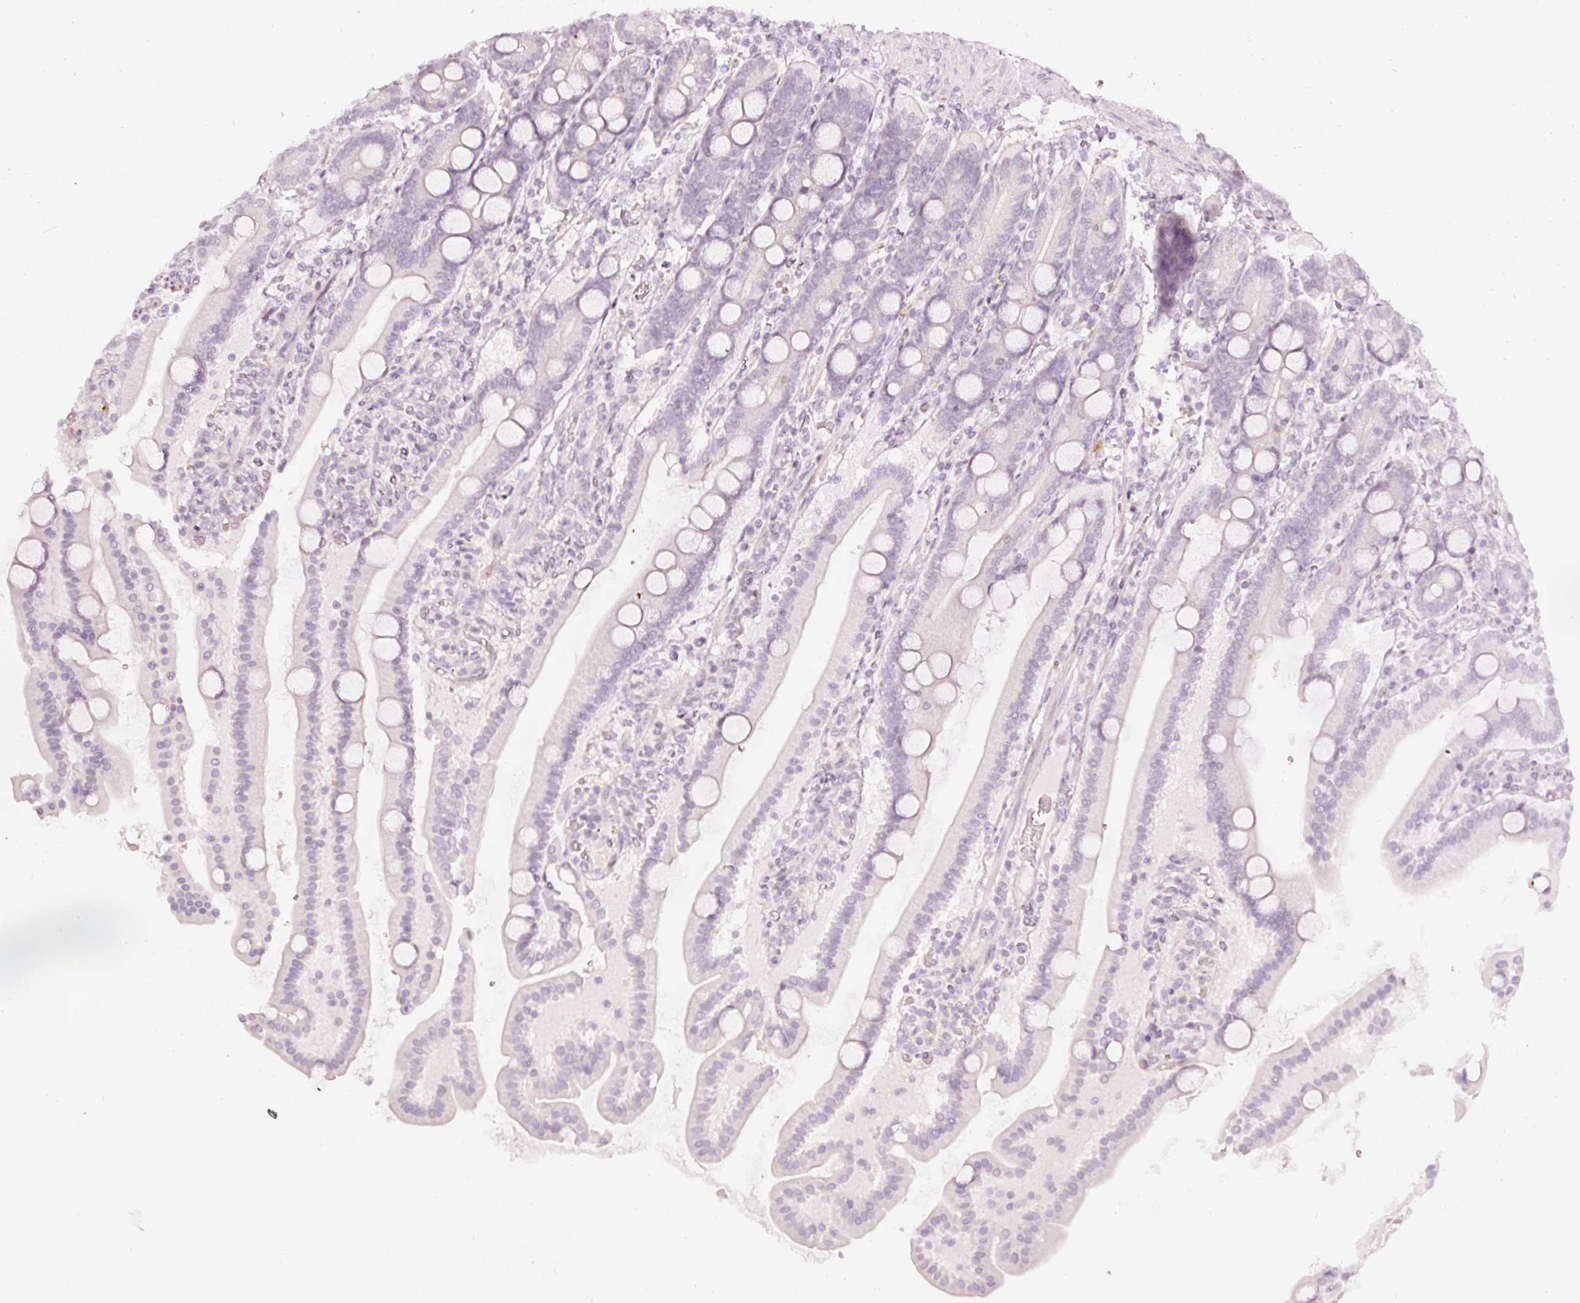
{"staining": {"intensity": "negative", "quantity": "none", "location": "none"}, "tissue": "duodenum", "cell_type": "Glandular cells", "image_type": "normal", "snomed": [{"axis": "morphology", "description": "Normal tissue, NOS"}, {"axis": "topography", "description": "Duodenum"}], "caption": "Duodenum stained for a protein using immunohistochemistry reveals no staining glandular cells.", "gene": "CNP", "patient": {"sex": "male", "age": 55}}